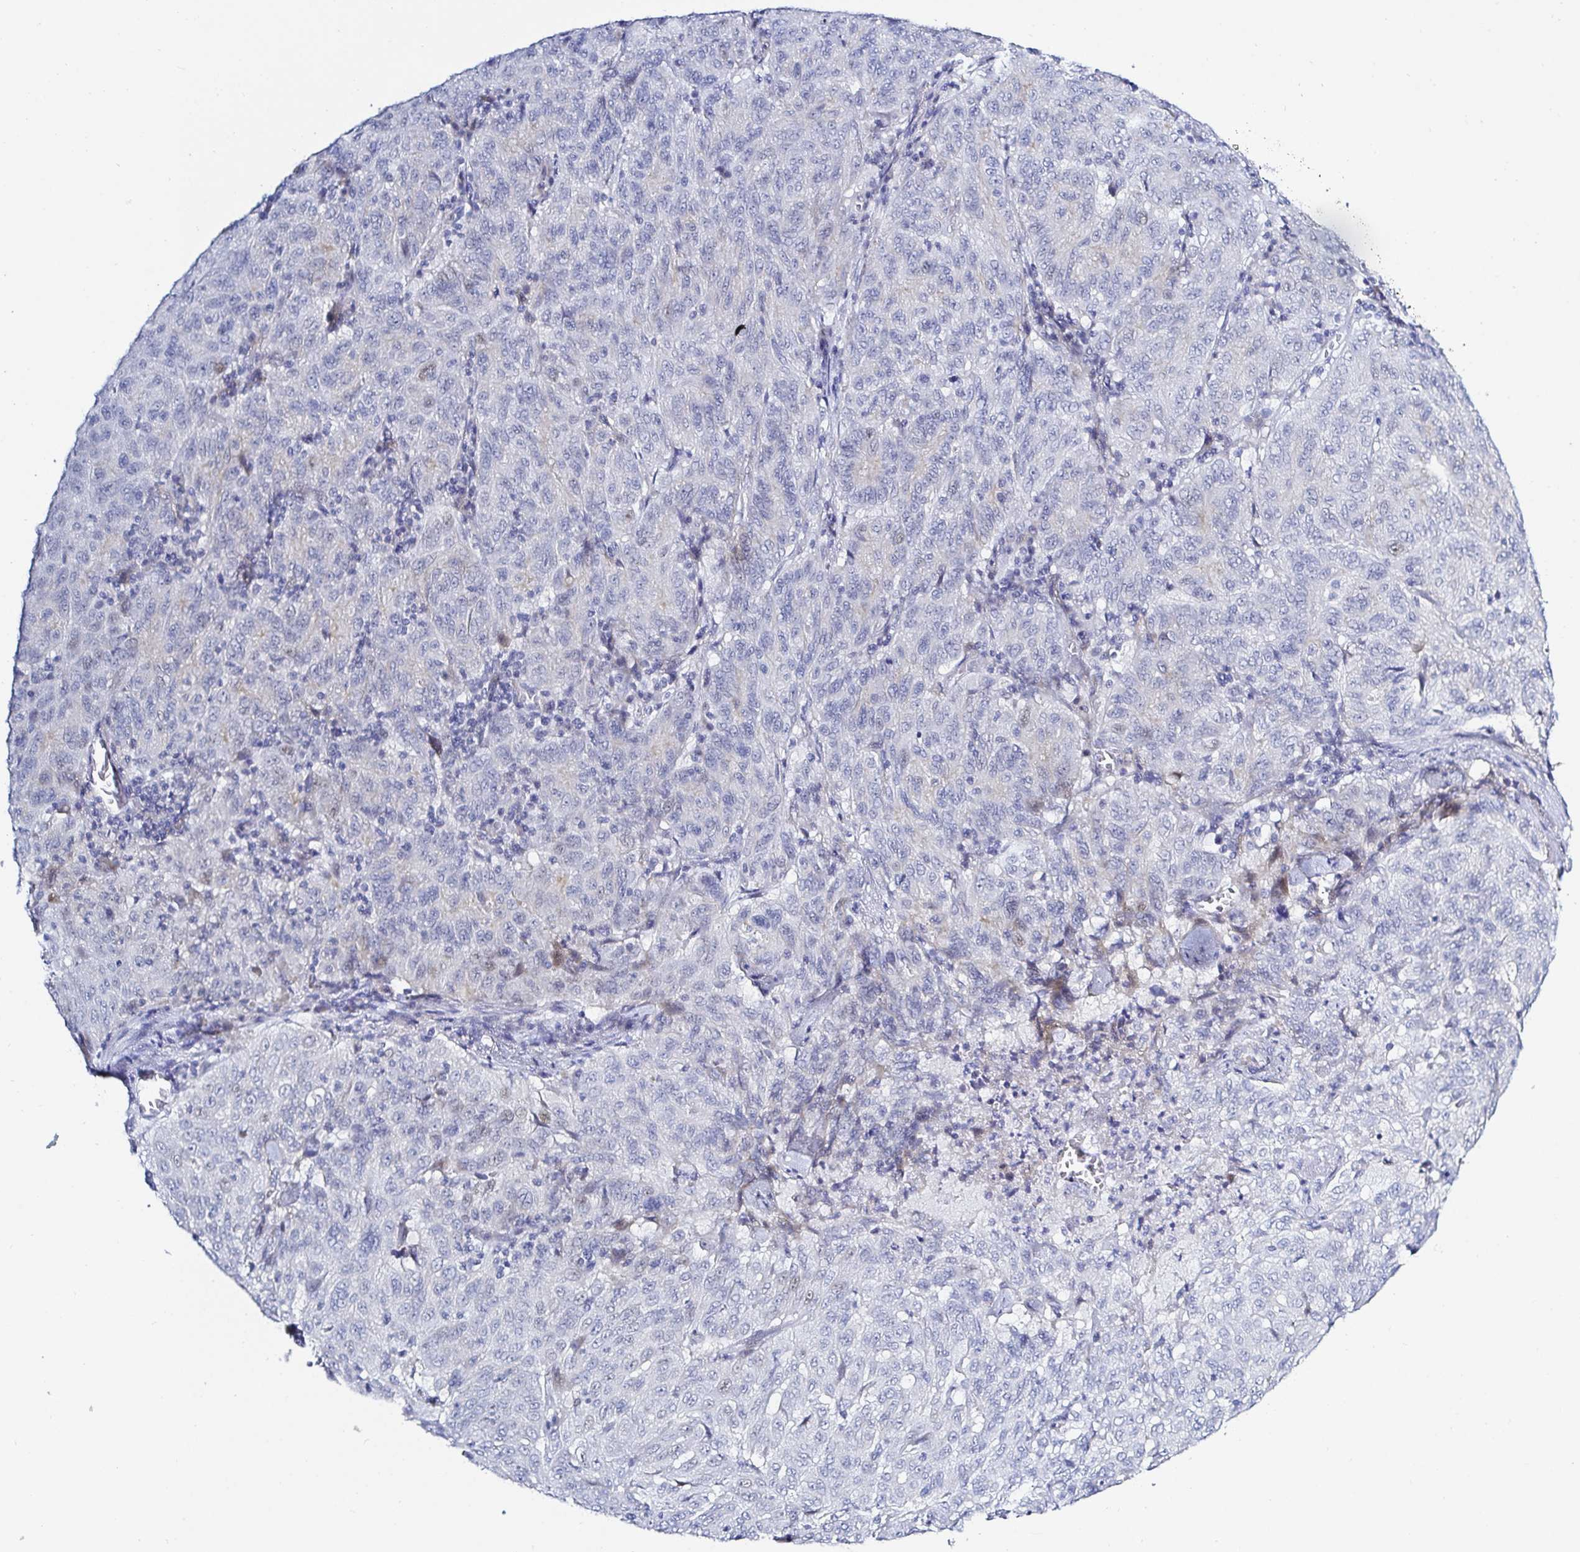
{"staining": {"intensity": "negative", "quantity": "none", "location": "none"}, "tissue": "pancreatic cancer", "cell_type": "Tumor cells", "image_type": "cancer", "snomed": [{"axis": "morphology", "description": "Adenocarcinoma, NOS"}, {"axis": "topography", "description": "Pancreas"}], "caption": "The photomicrograph demonstrates no significant staining in tumor cells of pancreatic adenocarcinoma. (Stains: DAB IHC with hematoxylin counter stain, Microscopy: brightfield microscopy at high magnification).", "gene": "OR10K1", "patient": {"sex": "male", "age": 63}}